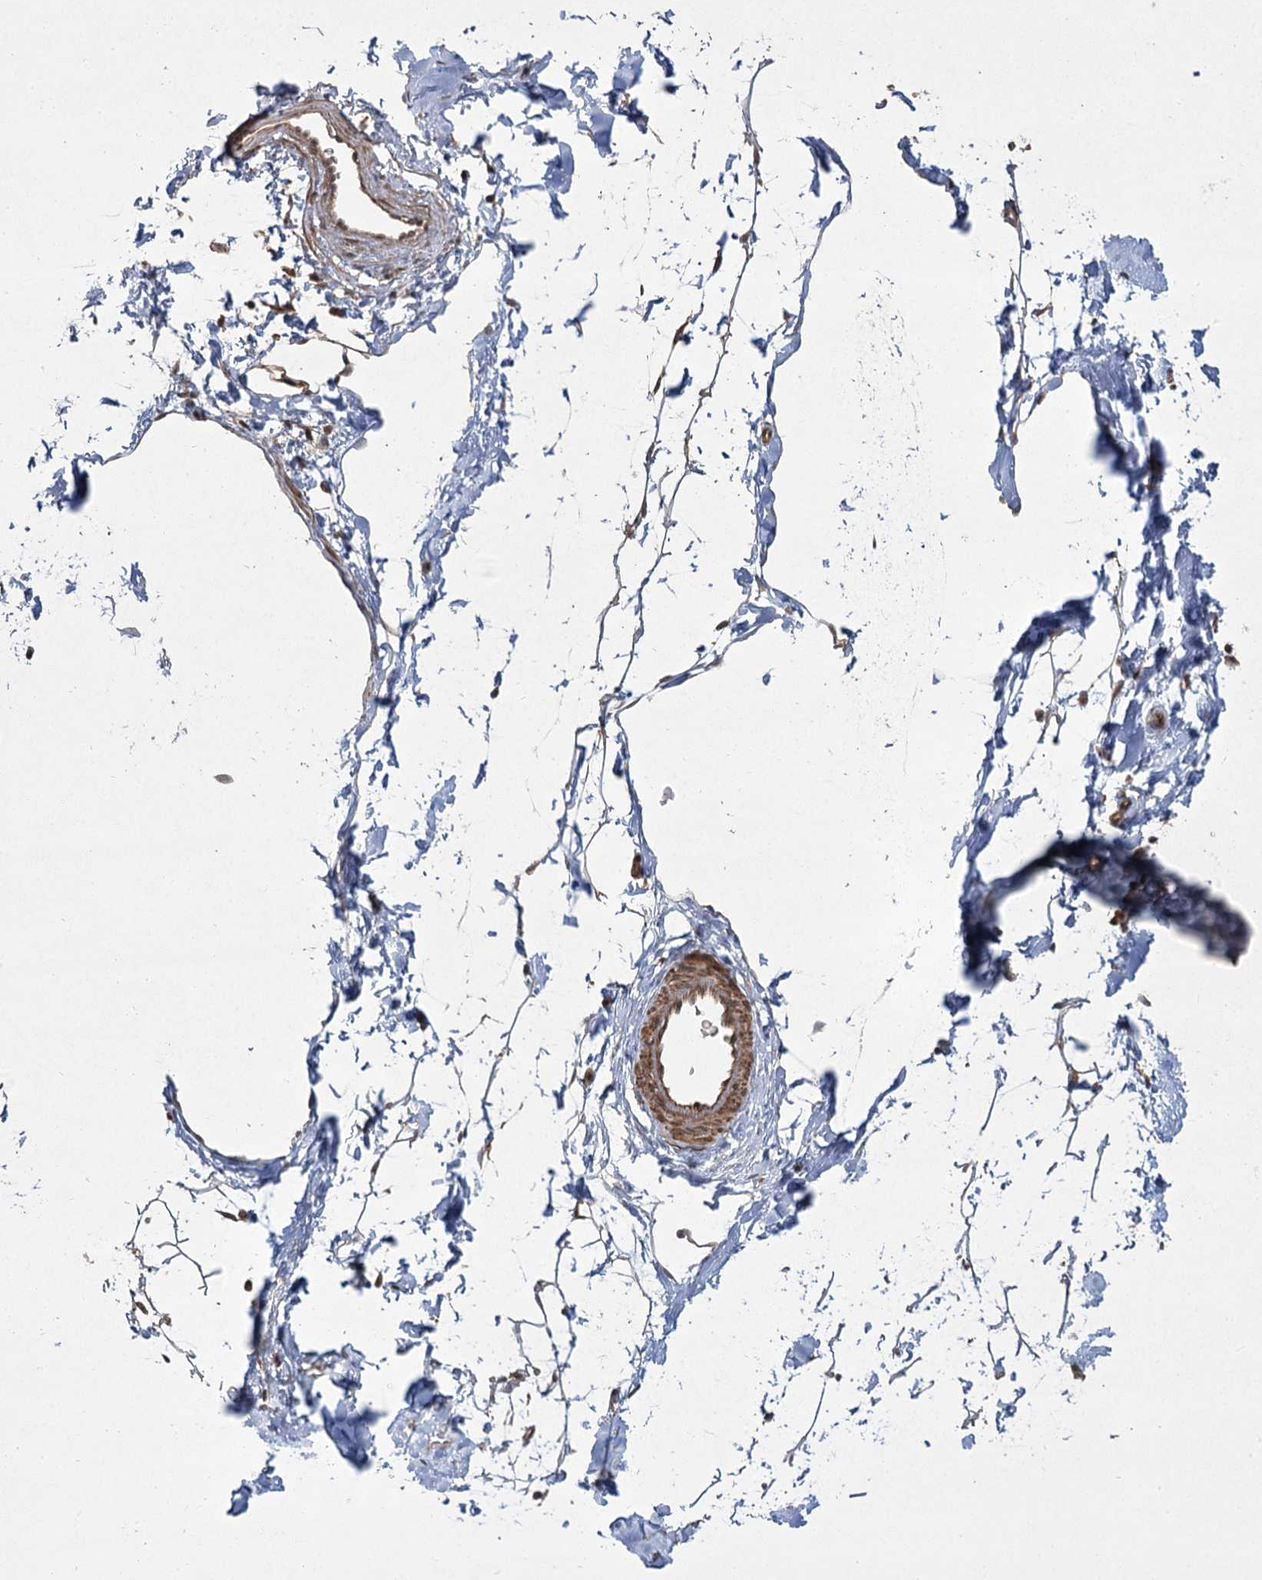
{"staining": {"intensity": "weak", "quantity": "25%-75%", "location": "cytoplasmic/membranous"}, "tissue": "adipose tissue", "cell_type": "Adipocytes", "image_type": "normal", "snomed": [{"axis": "morphology", "description": "Normal tissue, NOS"}, {"axis": "topography", "description": "Breast"}], "caption": "This photomicrograph shows IHC staining of unremarkable human adipose tissue, with low weak cytoplasmic/membranous expression in approximately 25%-75% of adipocytes.", "gene": "CPLANE1", "patient": {"sex": "female", "age": 23}}